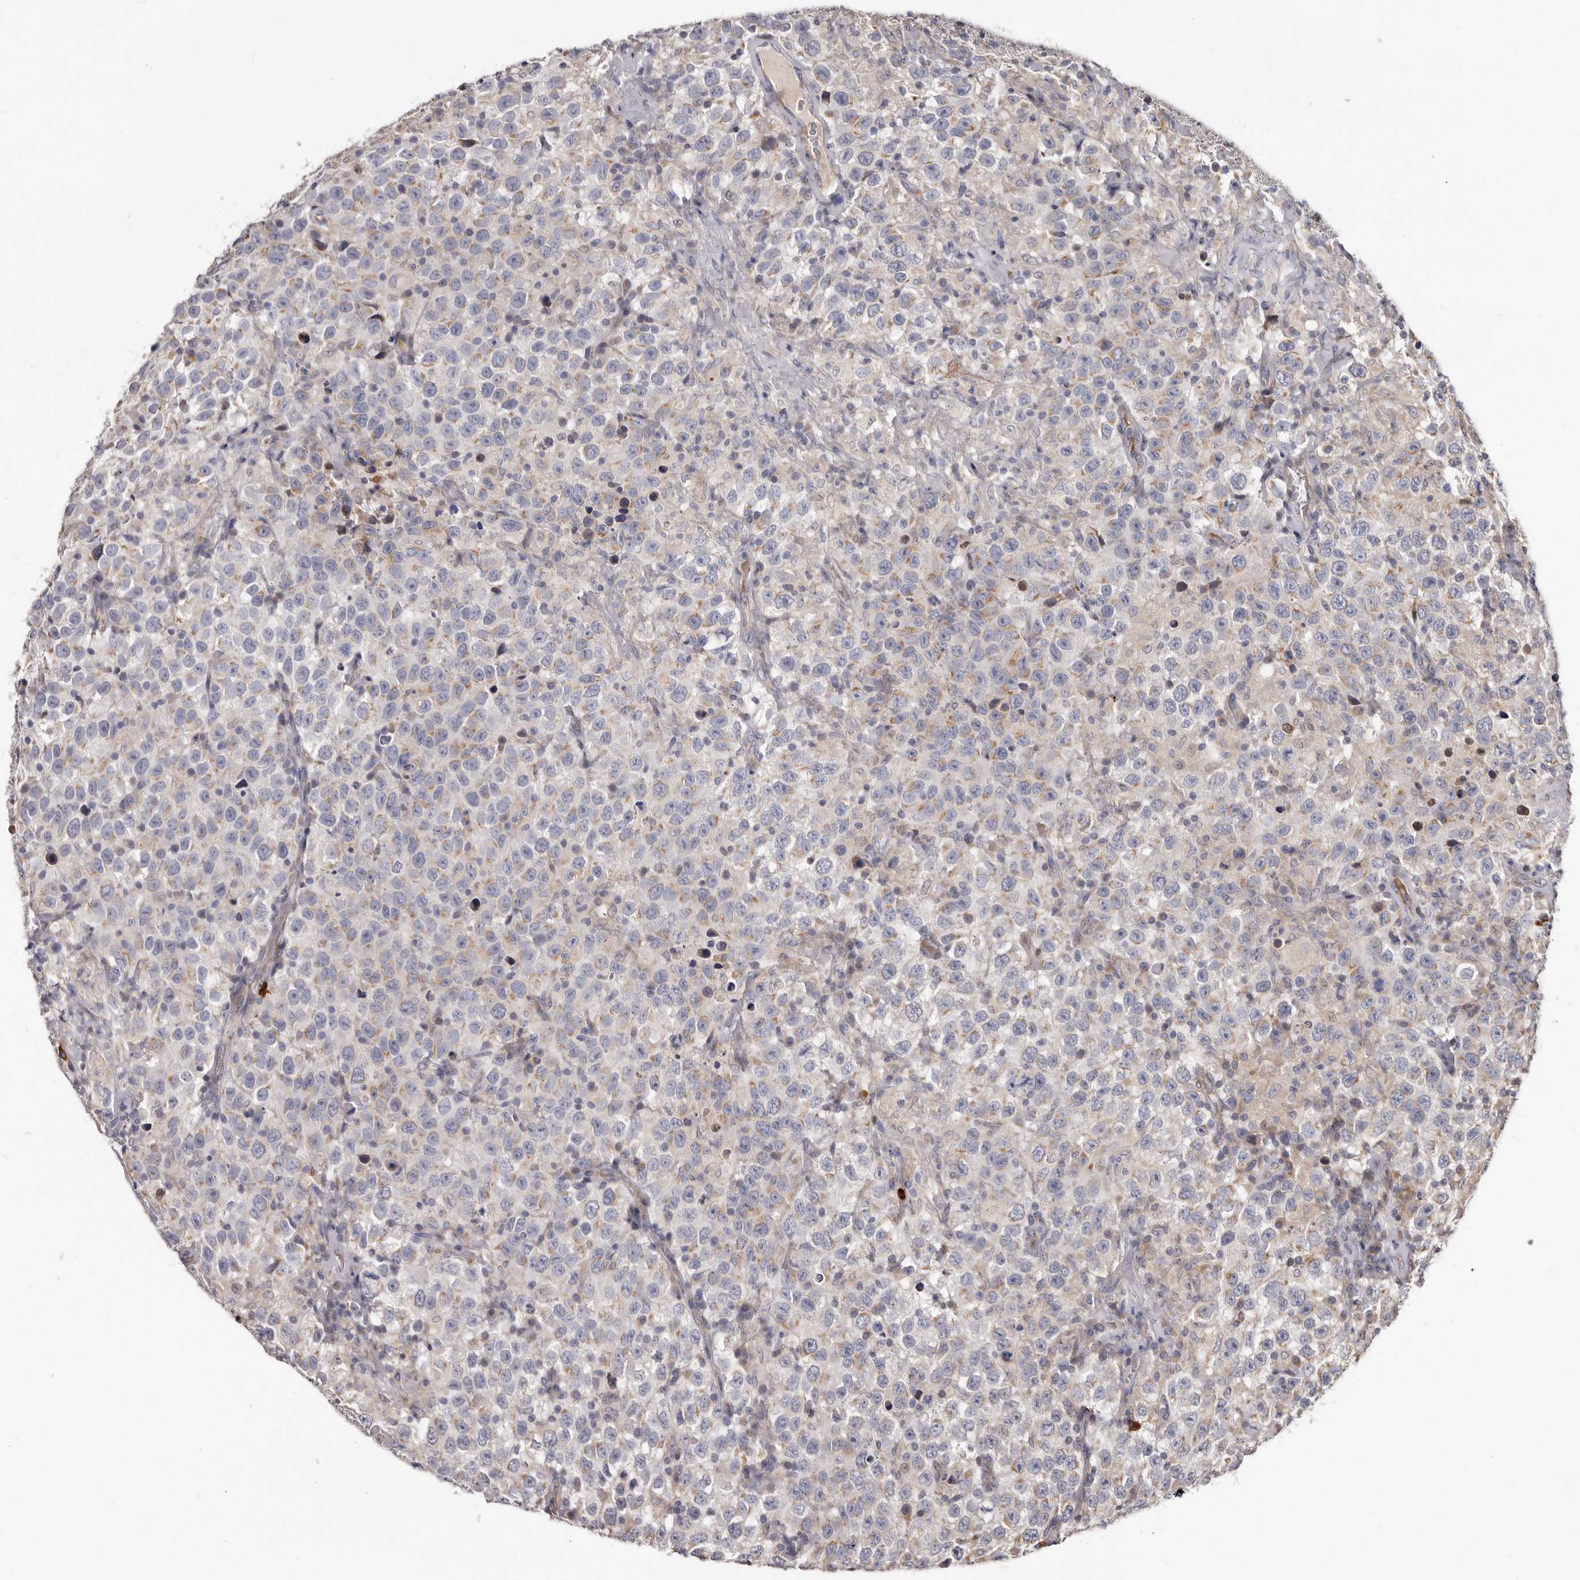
{"staining": {"intensity": "weak", "quantity": "<25%", "location": "cytoplasmic/membranous"}, "tissue": "testis cancer", "cell_type": "Tumor cells", "image_type": "cancer", "snomed": [{"axis": "morphology", "description": "Seminoma, NOS"}, {"axis": "topography", "description": "Testis"}], "caption": "A high-resolution photomicrograph shows immunohistochemistry staining of seminoma (testis), which exhibits no significant expression in tumor cells.", "gene": "ASIC5", "patient": {"sex": "male", "age": 41}}